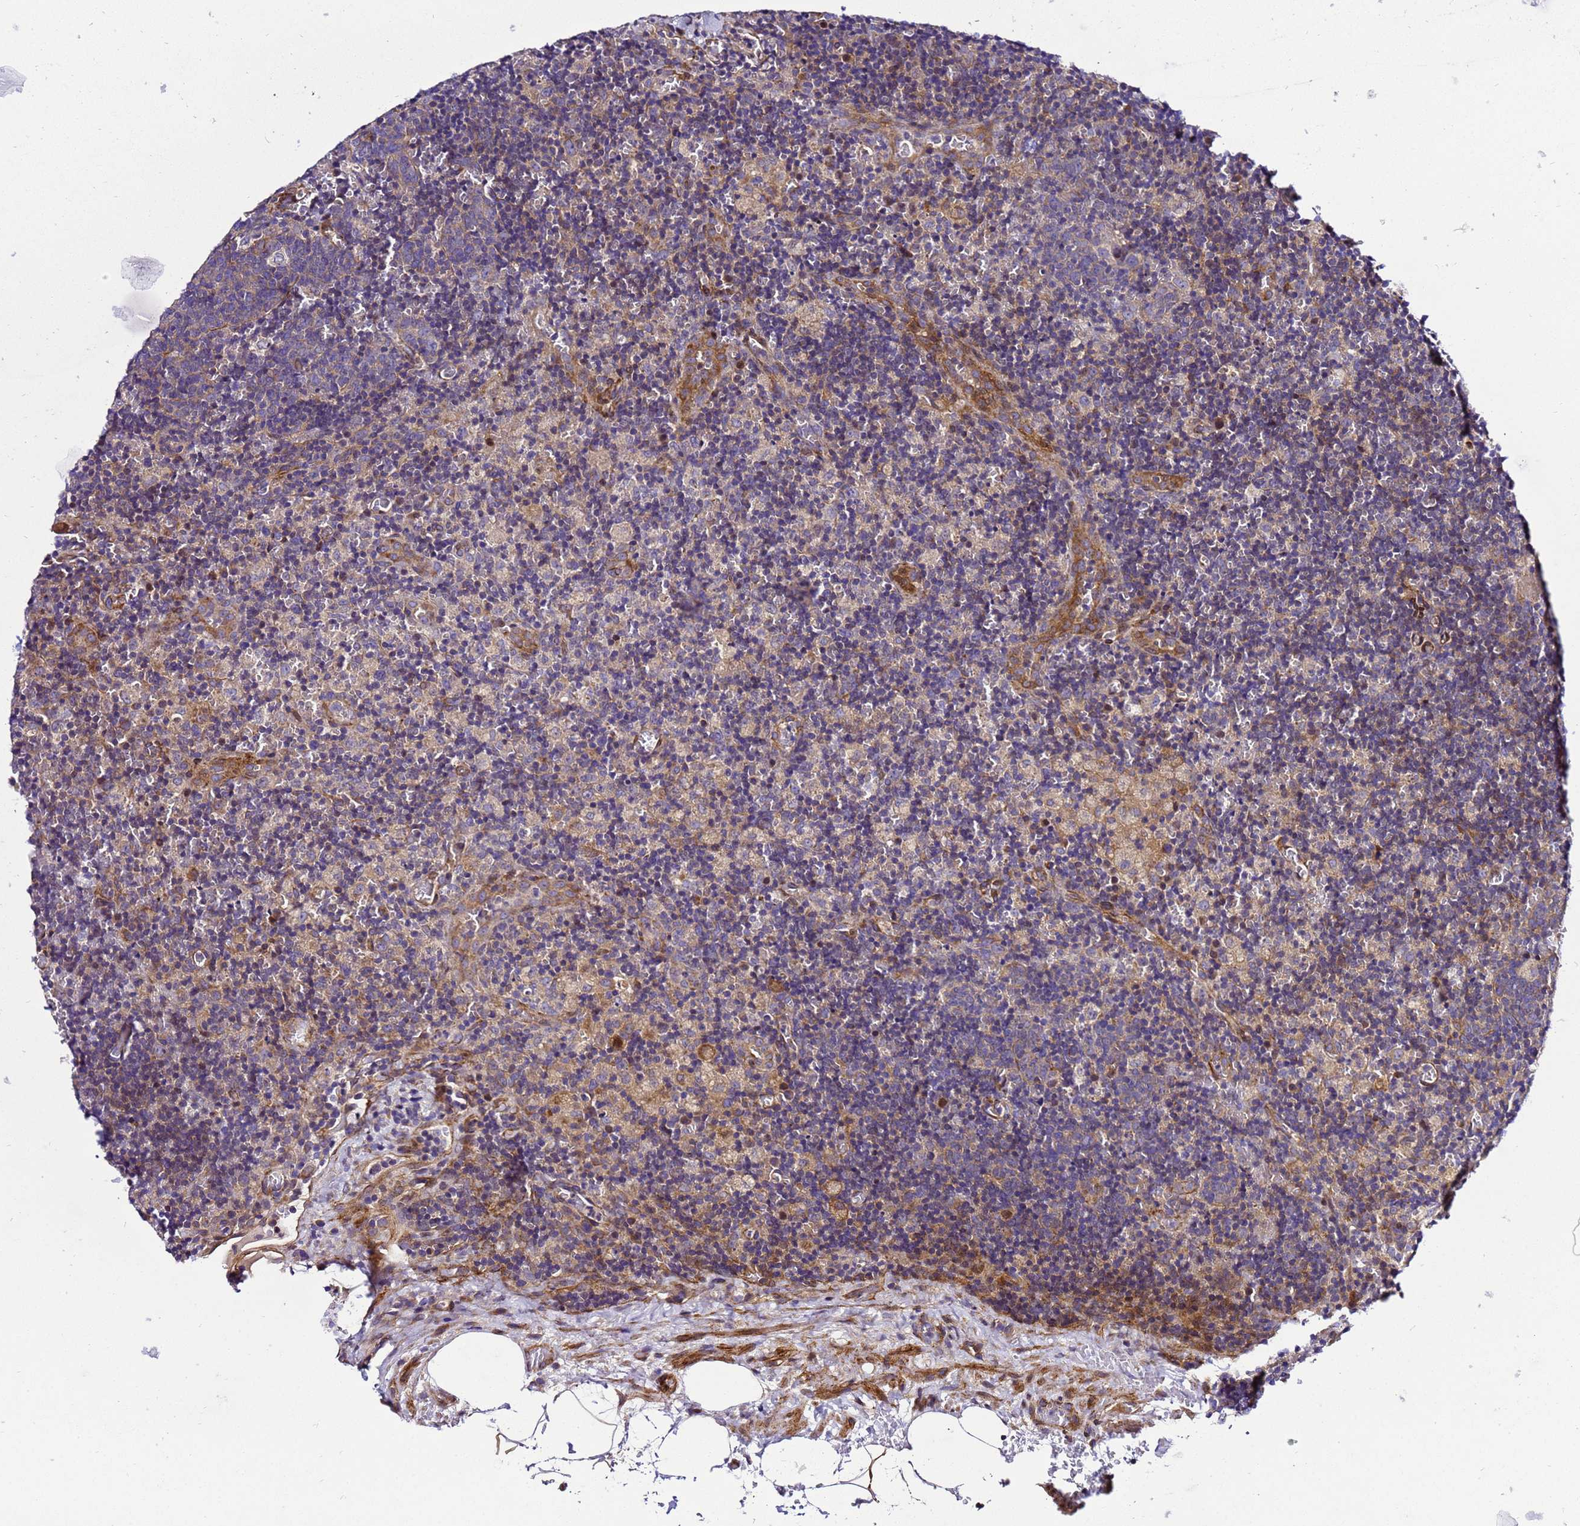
{"staining": {"intensity": "negative", "quantity": "none", "location": "none"}, "tissue": "lymph node", "cell_type": "Germinal center cells", "image_type": "normal", "snomed": [{"axis": "morphology", "description": "Normal tissue, NOS"}, {"axis": "topography", "description": "Lymph node"}], "caption": "Immunohistochemical staining of normal human lymph node shows no significant expression in germinal center cells. (Immunohistochemistry, brightfield microscopy, high magnification).", "gene": "ZNF417", "patient": {"sex": "male", "age": 58}}